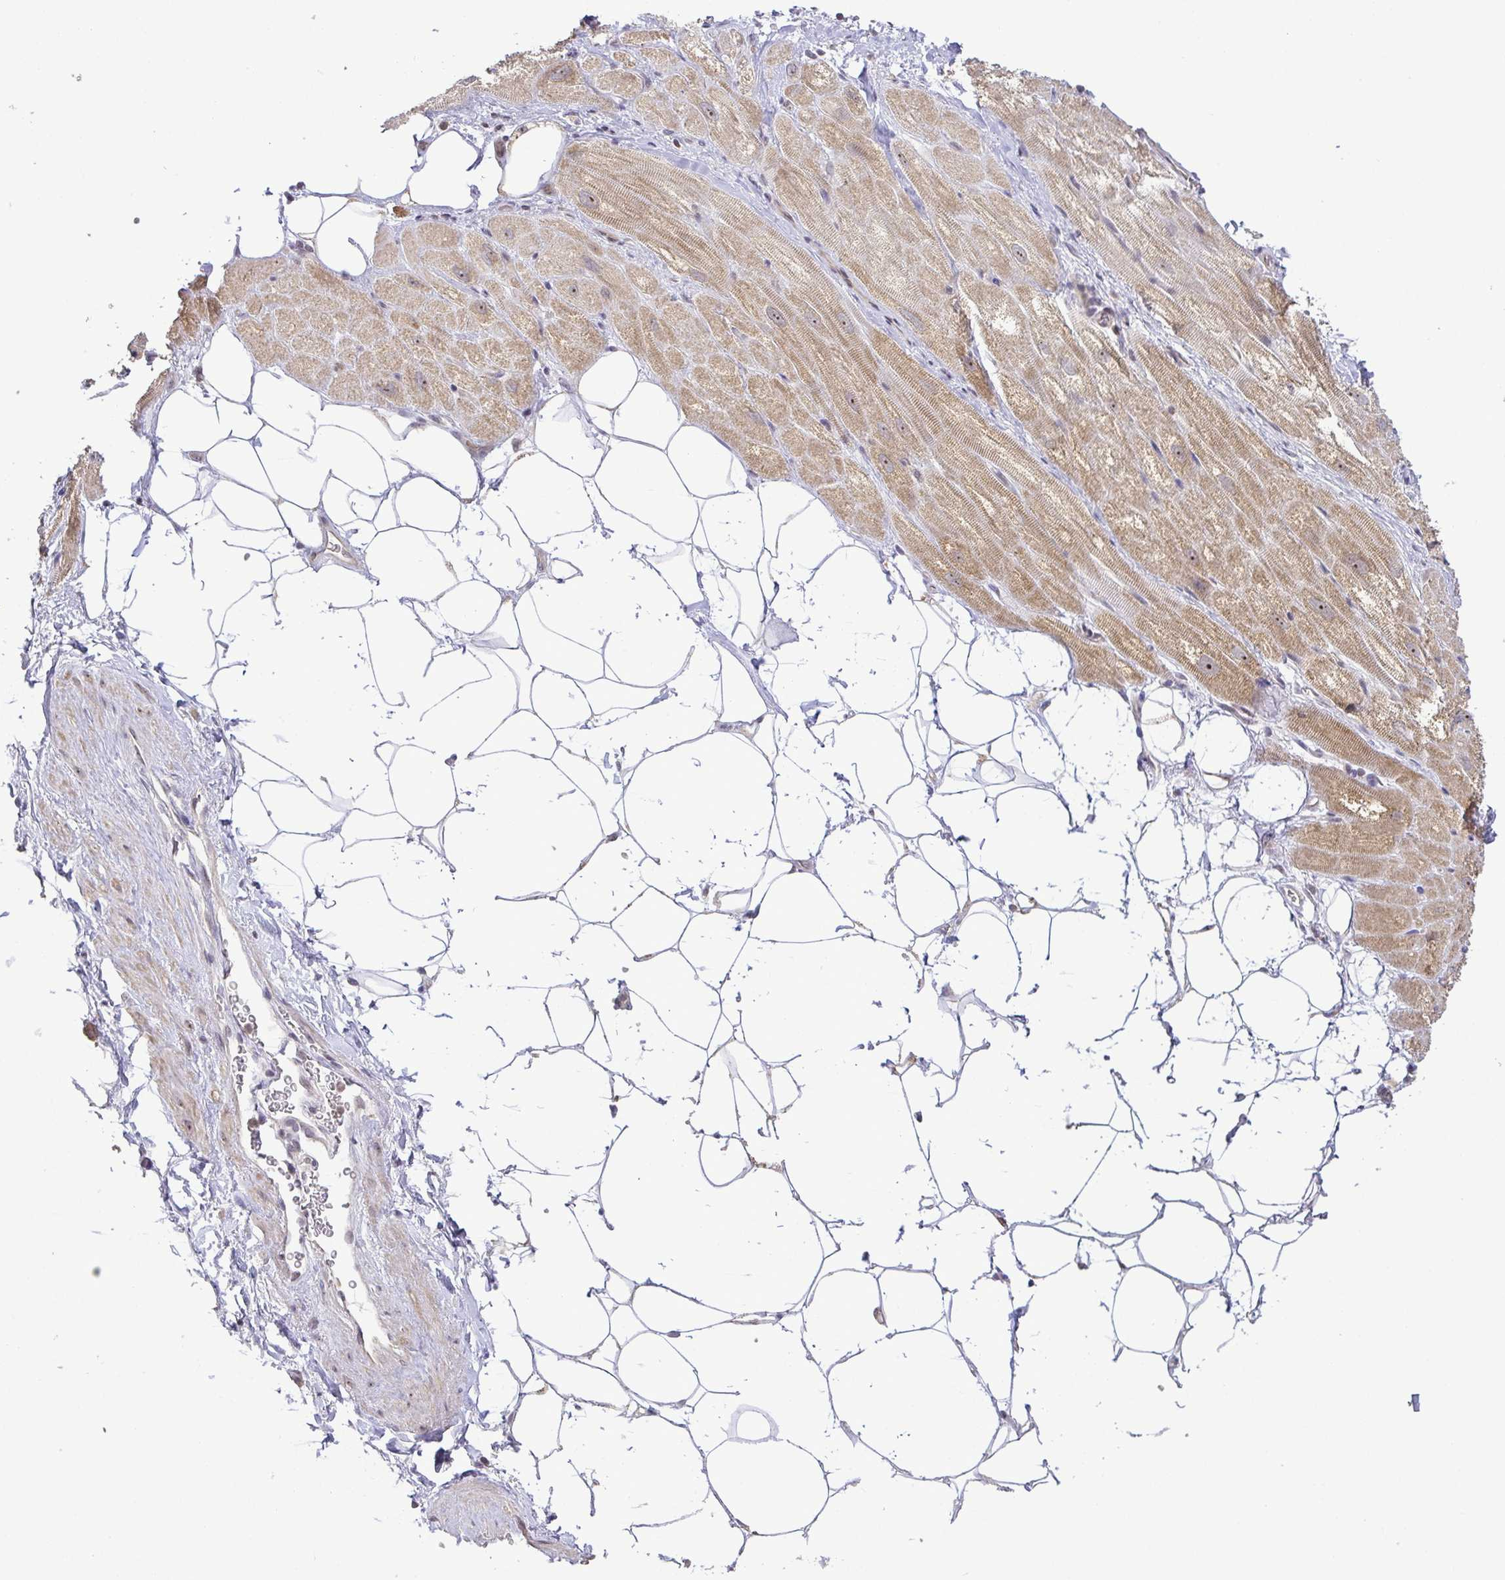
{"staining": {"intensity": "moderate", "quantity": ">75%", "location": "cytoplasmic/membranous,nuclear"}, "tissue": "heart muscle", "cell_type": "Cardiomyocytes", "image_type": "normal", "snomed": [{"axis": "morphology", "description": "Normal tissue, NOS"}, {"axis": "topography", "description": "Heart"}], "caption": "DAB (3,3'-diaminobenzidine) immunohistochemical staining of unremarkable heart muscle shows moderate cytoplasmic/membranous,nuclear protein staining in approximately >75% of cardiomyocytes. (Stains: DAB in brown, nuclei in blue, Microscopy: brightfield microscopy at high magnification).", "gene": "RSL24D1", "patient": {"sex": "male", "age": 62}}